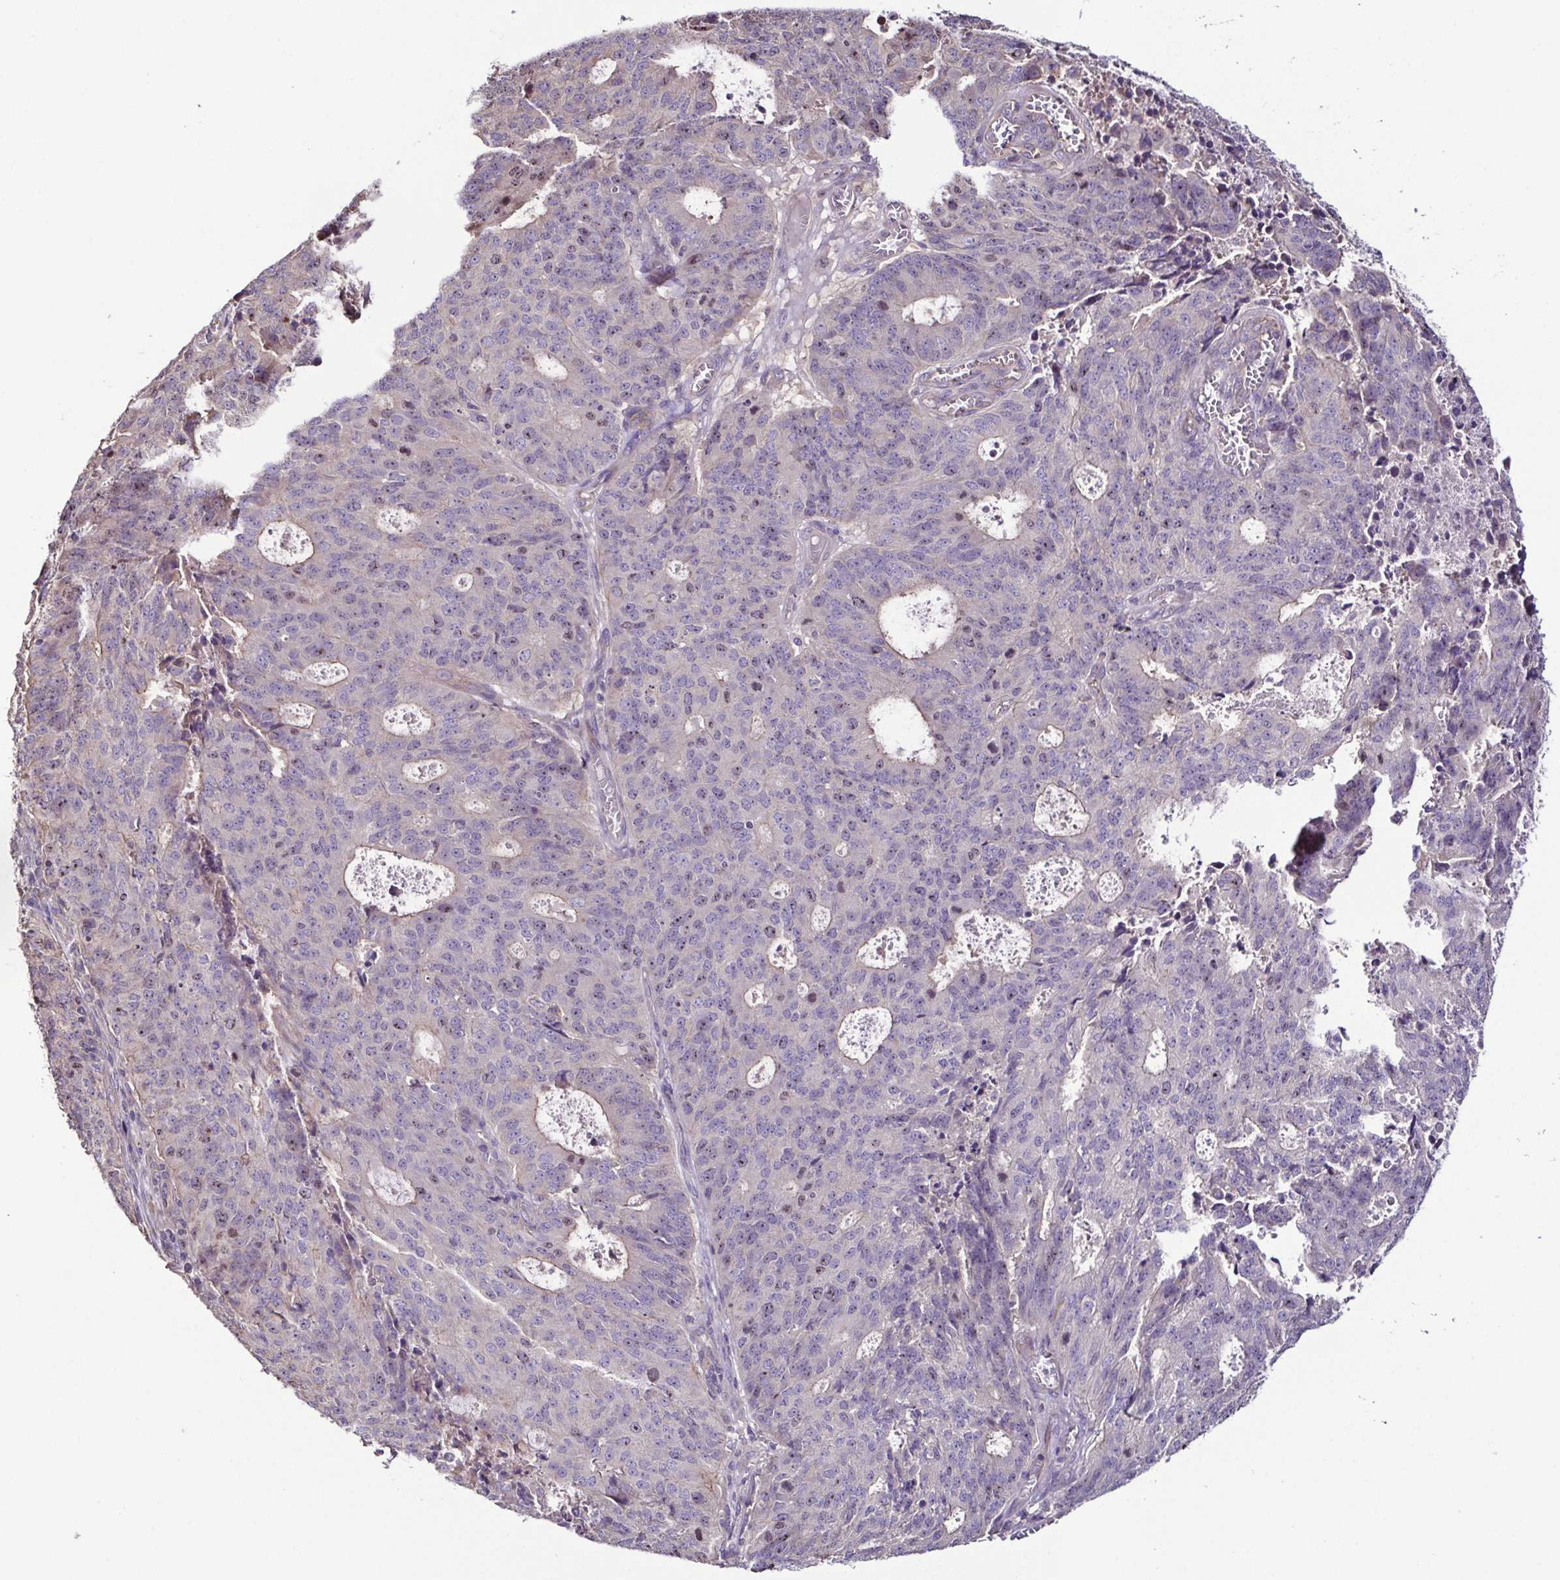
{"staining": {"intensity": "negative", "quantity": "none", "location": "none"}, "tissue": "endometrial cancer", "cell_type": "Tumor cells", "image_type": "cancer", "snomed": [{"axis": "morphology", "description": "Adenocarcinoma, NOS"}, {"axis": "topography", "description": "Endometrium"}], "caption": "DAB (3,3'-diaminobenzidine) immunohistochemical staining of human adenocarcinoma (endometrial) displays no significant positivity in tumor cells.", "gene": "LMOD2", "patient": {"sex": "female", "age": 82}}